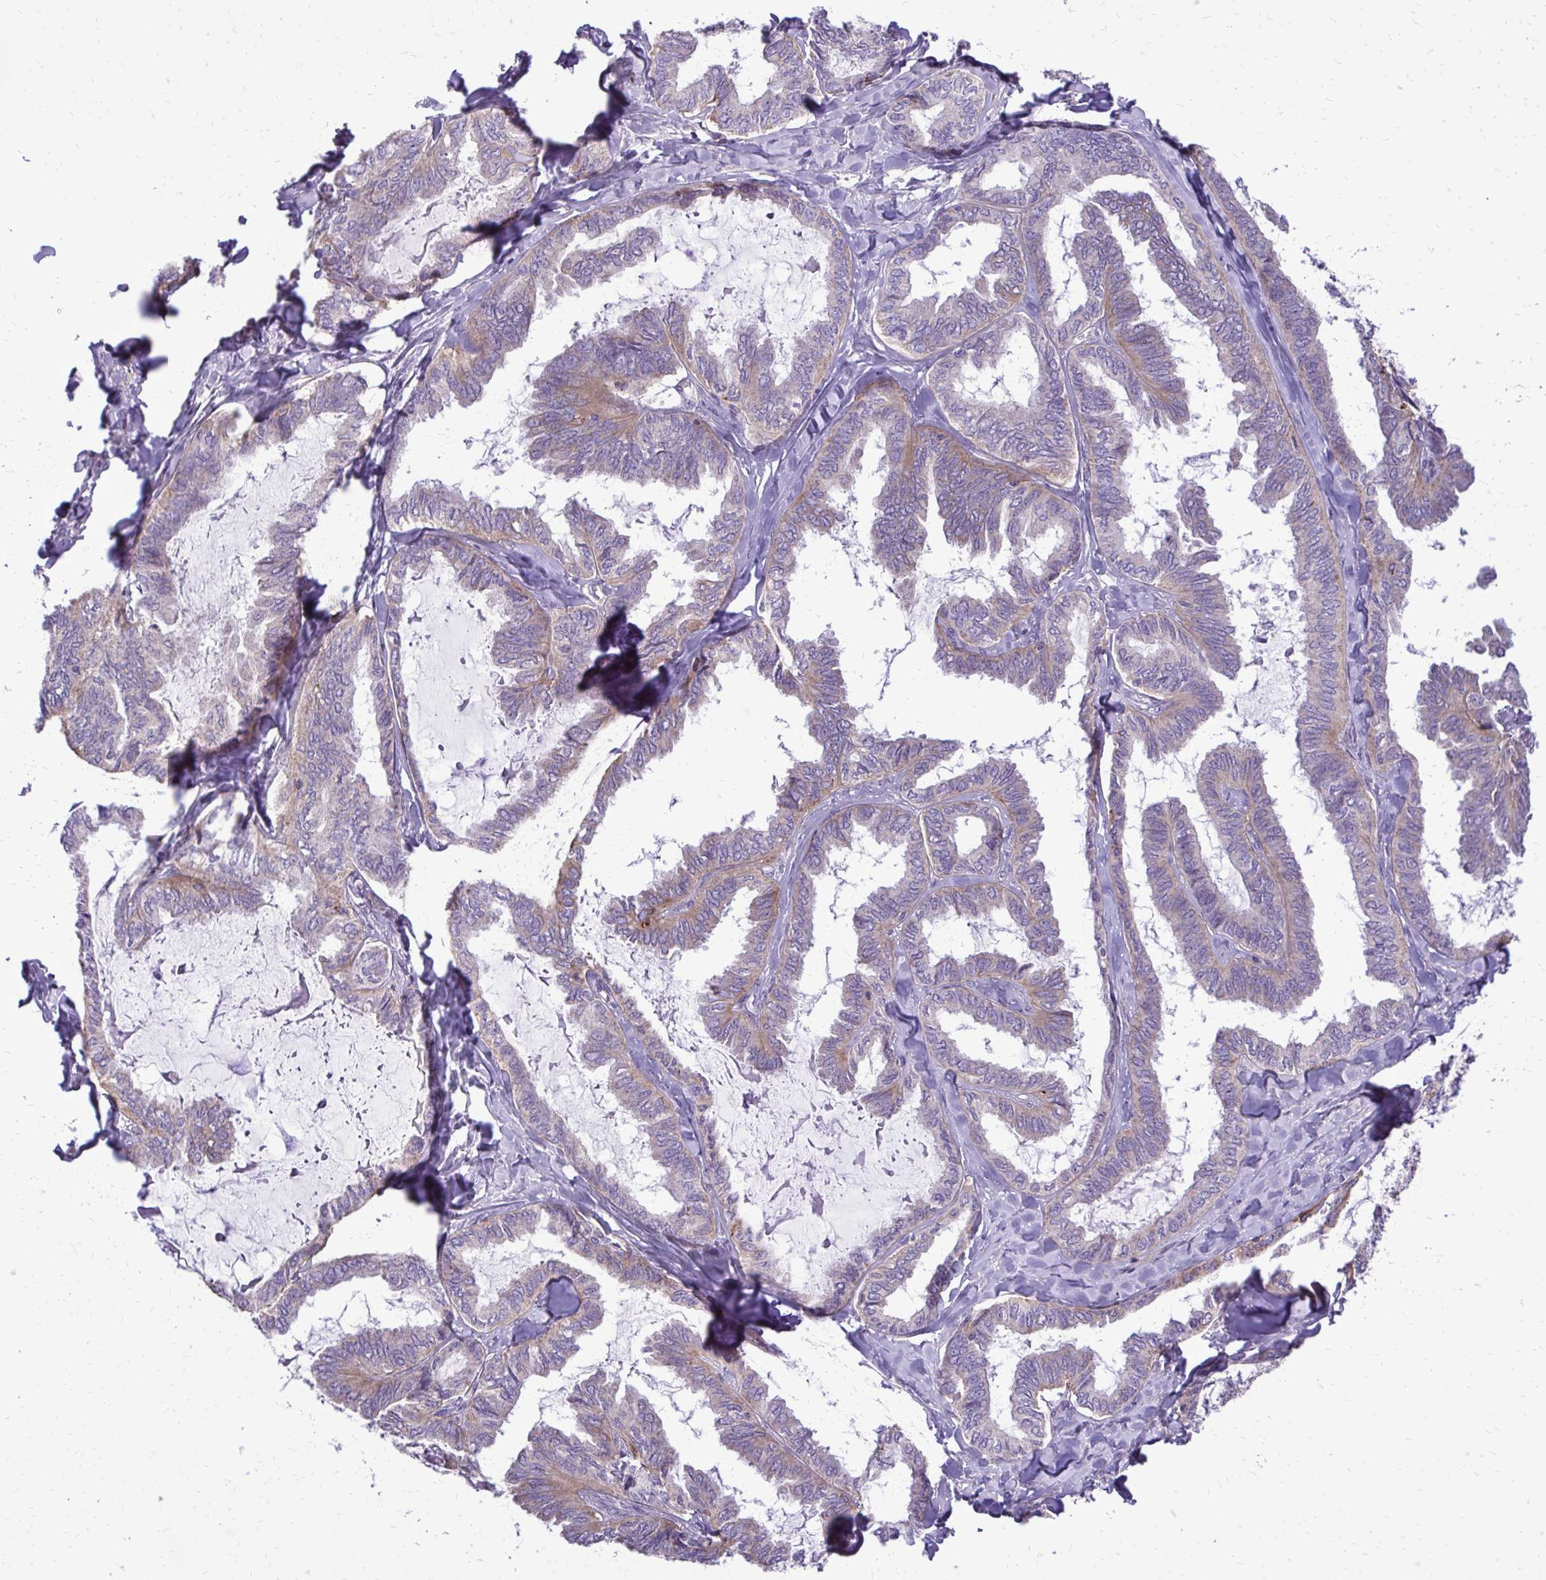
{"staining": {"intensity": "weak", "quantity": "<25%", "location": "cytoplasmic/membranous"}, "tissue": "ovarian cancer", "cell_type": "Tumor cells", "image_type": "cancer", "snomed": [{"axis": "morphology", "description": "Carcinoma, endometroid"}, {"axis": "topography", "description": "Ovary"}], "caption": "This is a photomicrograph of immunohistochemistry staining of ovarian endometroid carcinoma, which shows no expression in tumor cells.", "gene": "ABCC3", "patient": {"sex": "female", "age": 70}}